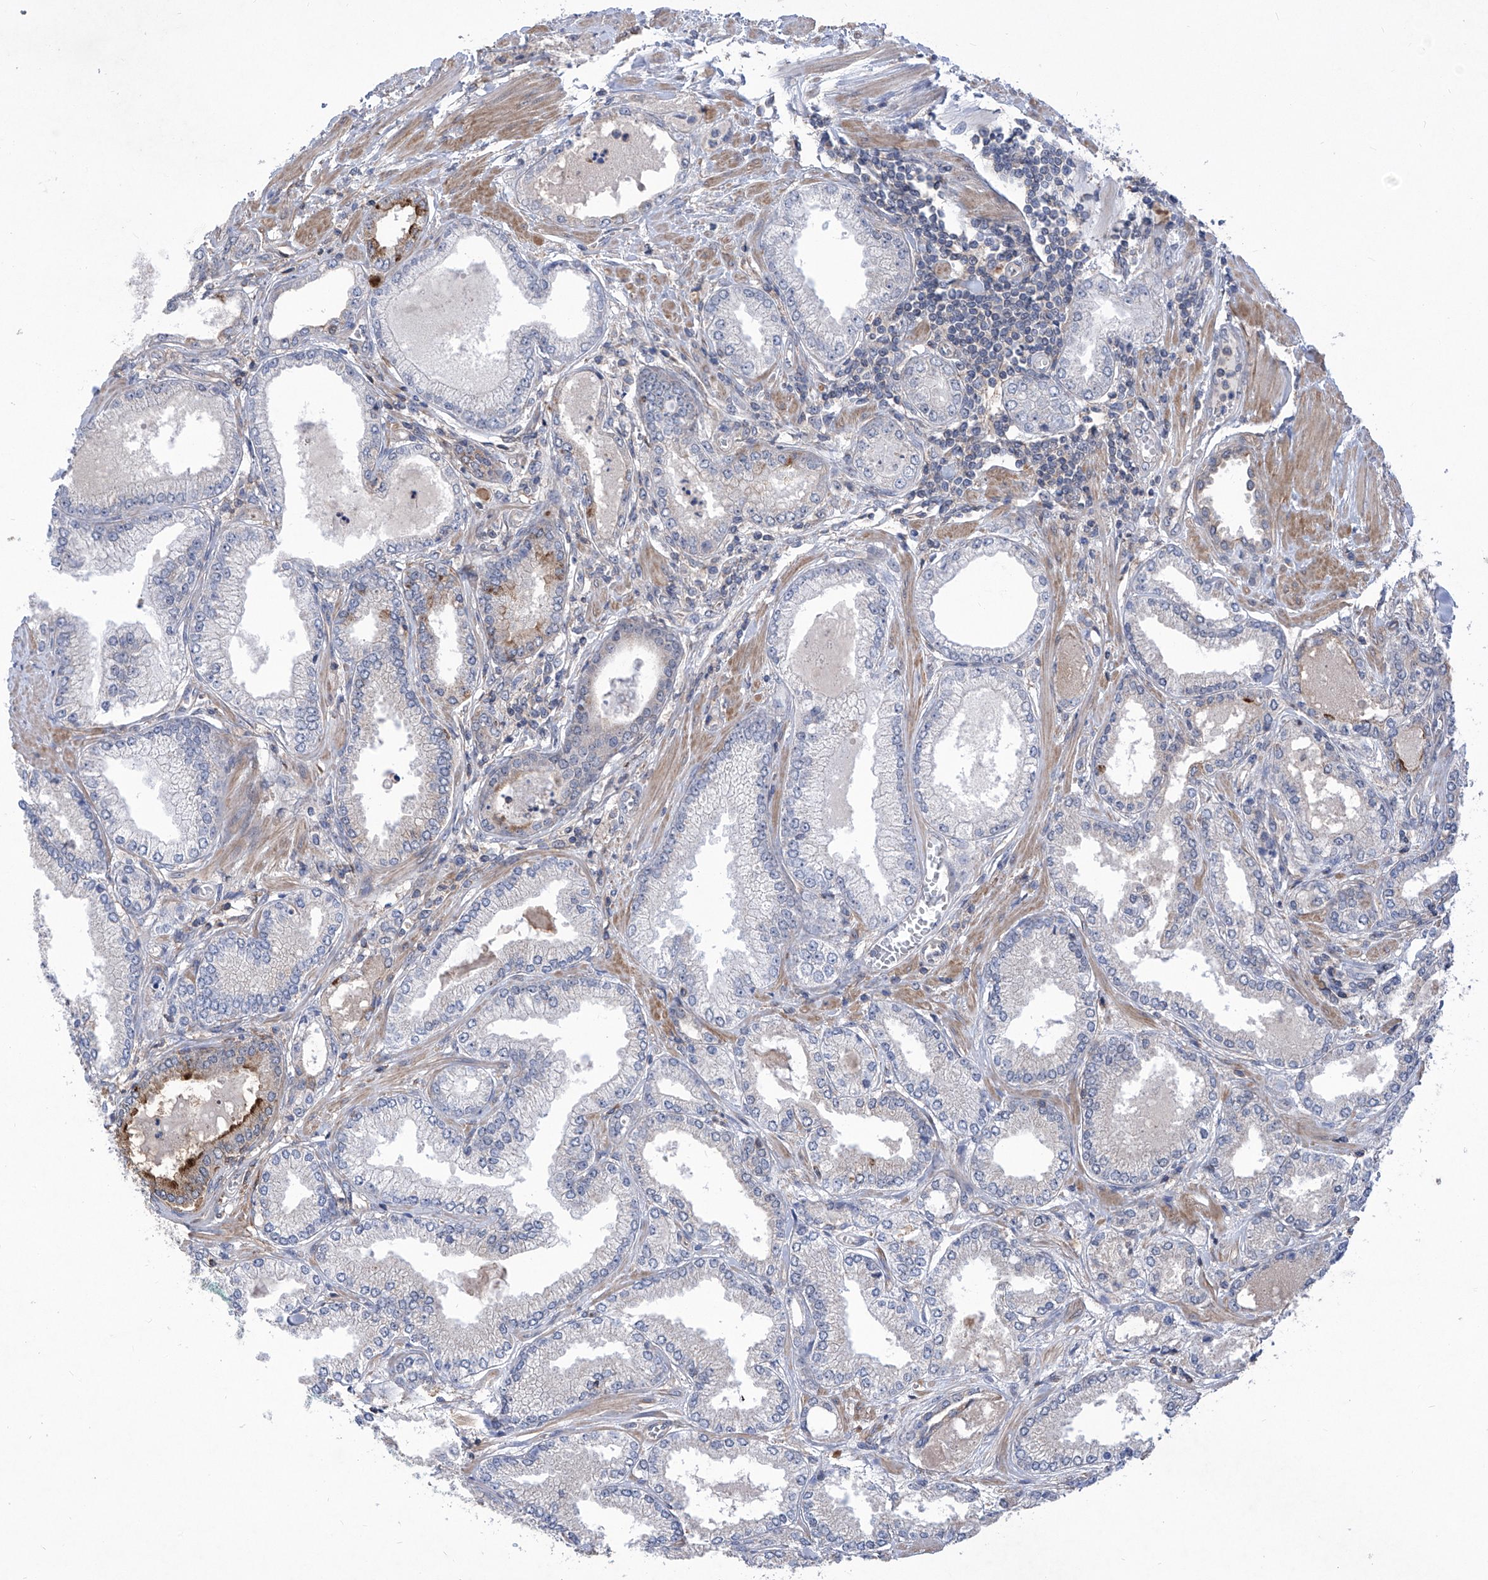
{"staining": {"intensity": "negative", "quantity": "none", "location": "none"}, "tissue": "prostate cancer", "cell_type": "Tumor cells", "image_type": "cancer", "snomed": [{"axis": "morphology", "description": "Adenocarcinoma, Low grade"}, {"axis": "topography", "description": "Prostate"}], "caption": "This is a micrograph of immunohistochemistry (IHC) staining of low-grade adenocarcinoma (prostate), which shows no staining in tumor cells.", "gene": "KIFC2", "patient": {"sex": "male", "age": 62}}